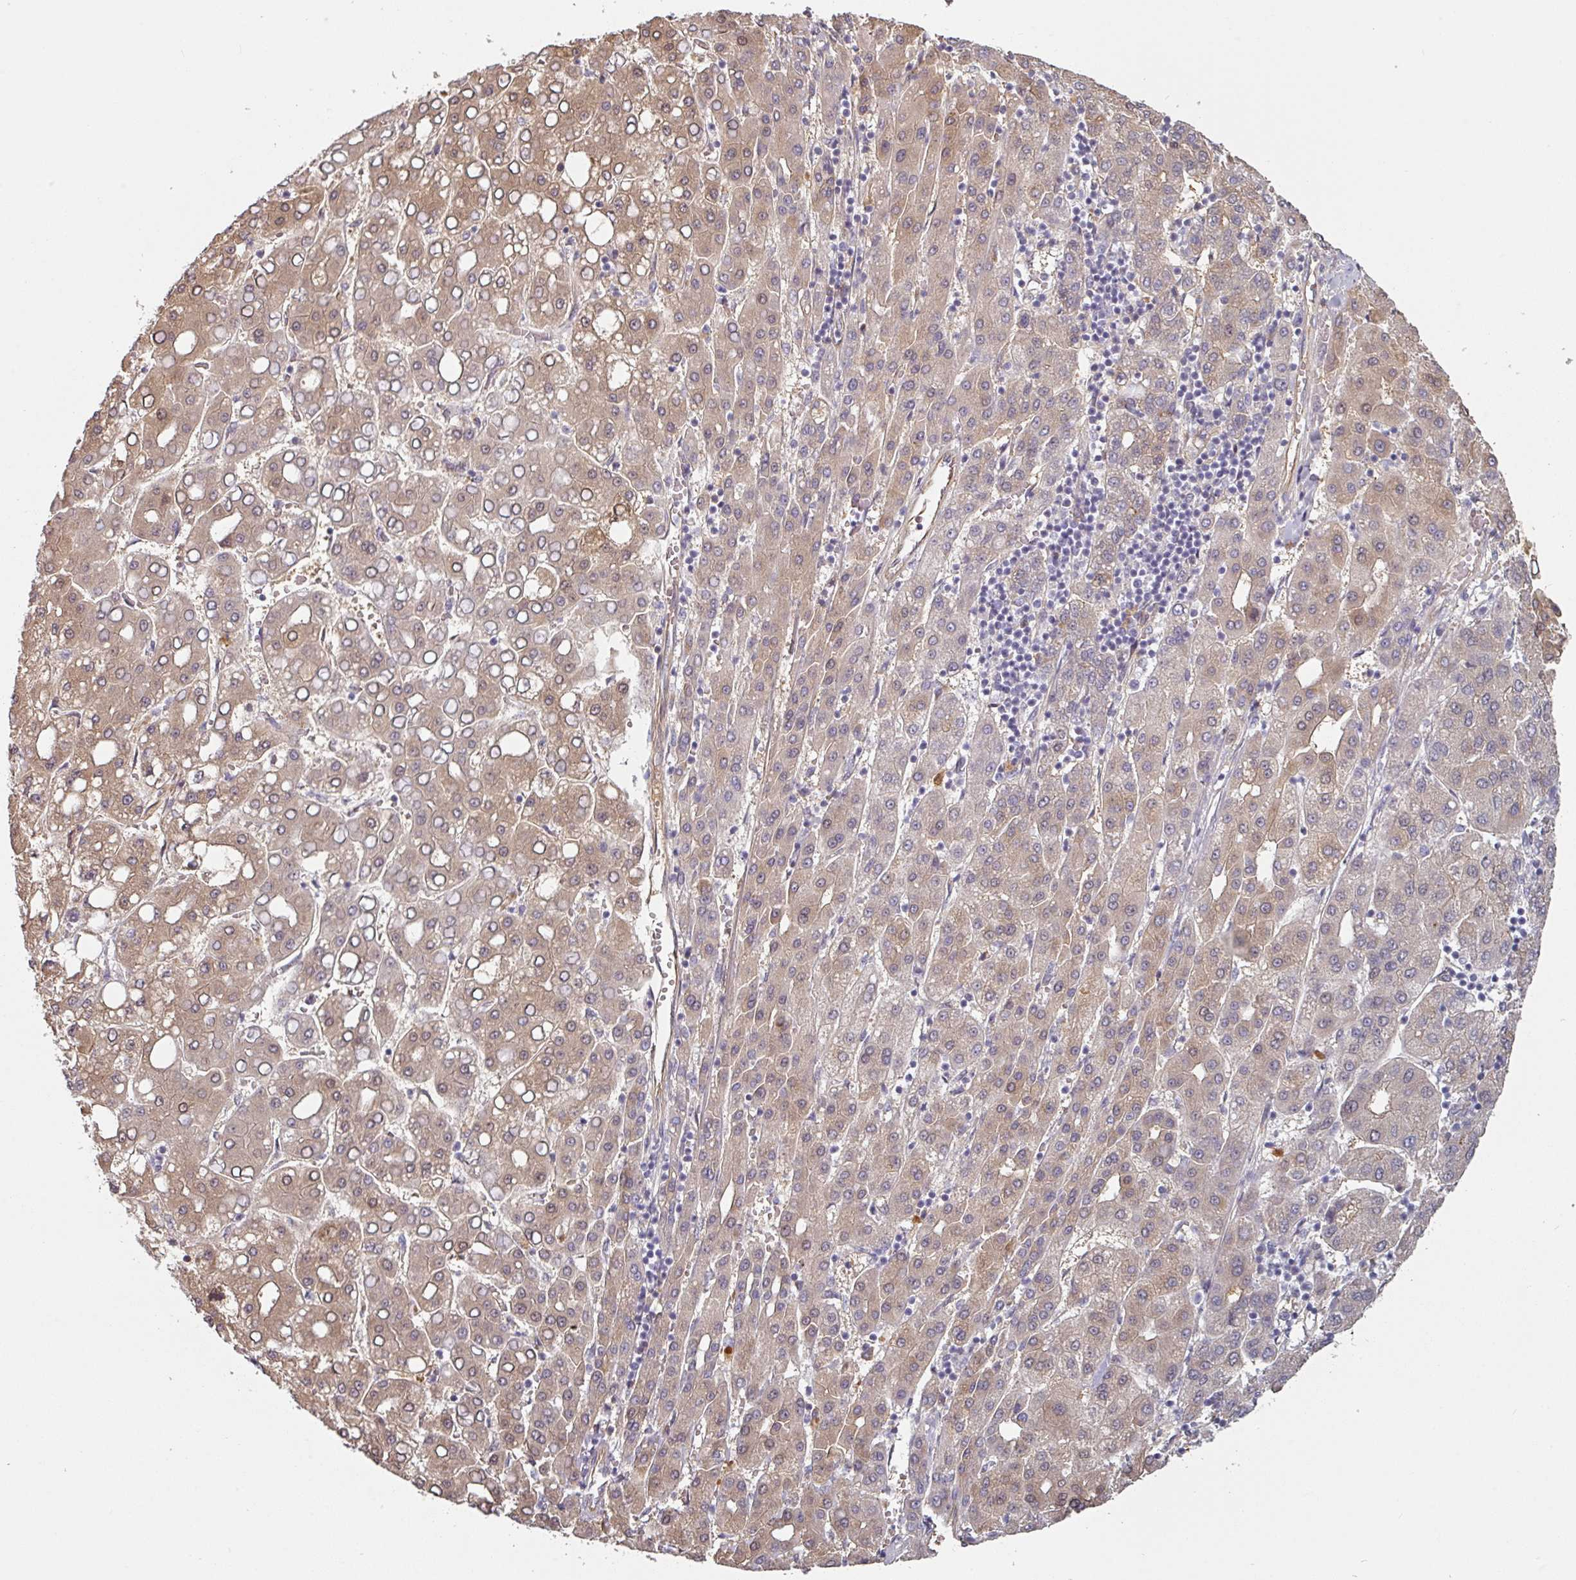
{"staining": {"intensity": "weak", "quantity": ">75%", "location": "cytoplasmic/membranous"}, "tissue": "liver cancer", "cell_type": "Tumor cells", "image_type": "cancer", "snomed": [{"axis": "morphology", "description": "Carcinoma, Hepatocellular, NOS"}, {"axis": "topography", "description": "Liver"}], "caption": "IHC (DAB (3,3'-diaminobenzidine)) staining of human liver hepatocellular carcinoma displays weak cytoplasmic/membranous protein expression in about >75% of tumor cells.", "gene": "CEP78", "patient": {"sex": "male", "age": 65}}